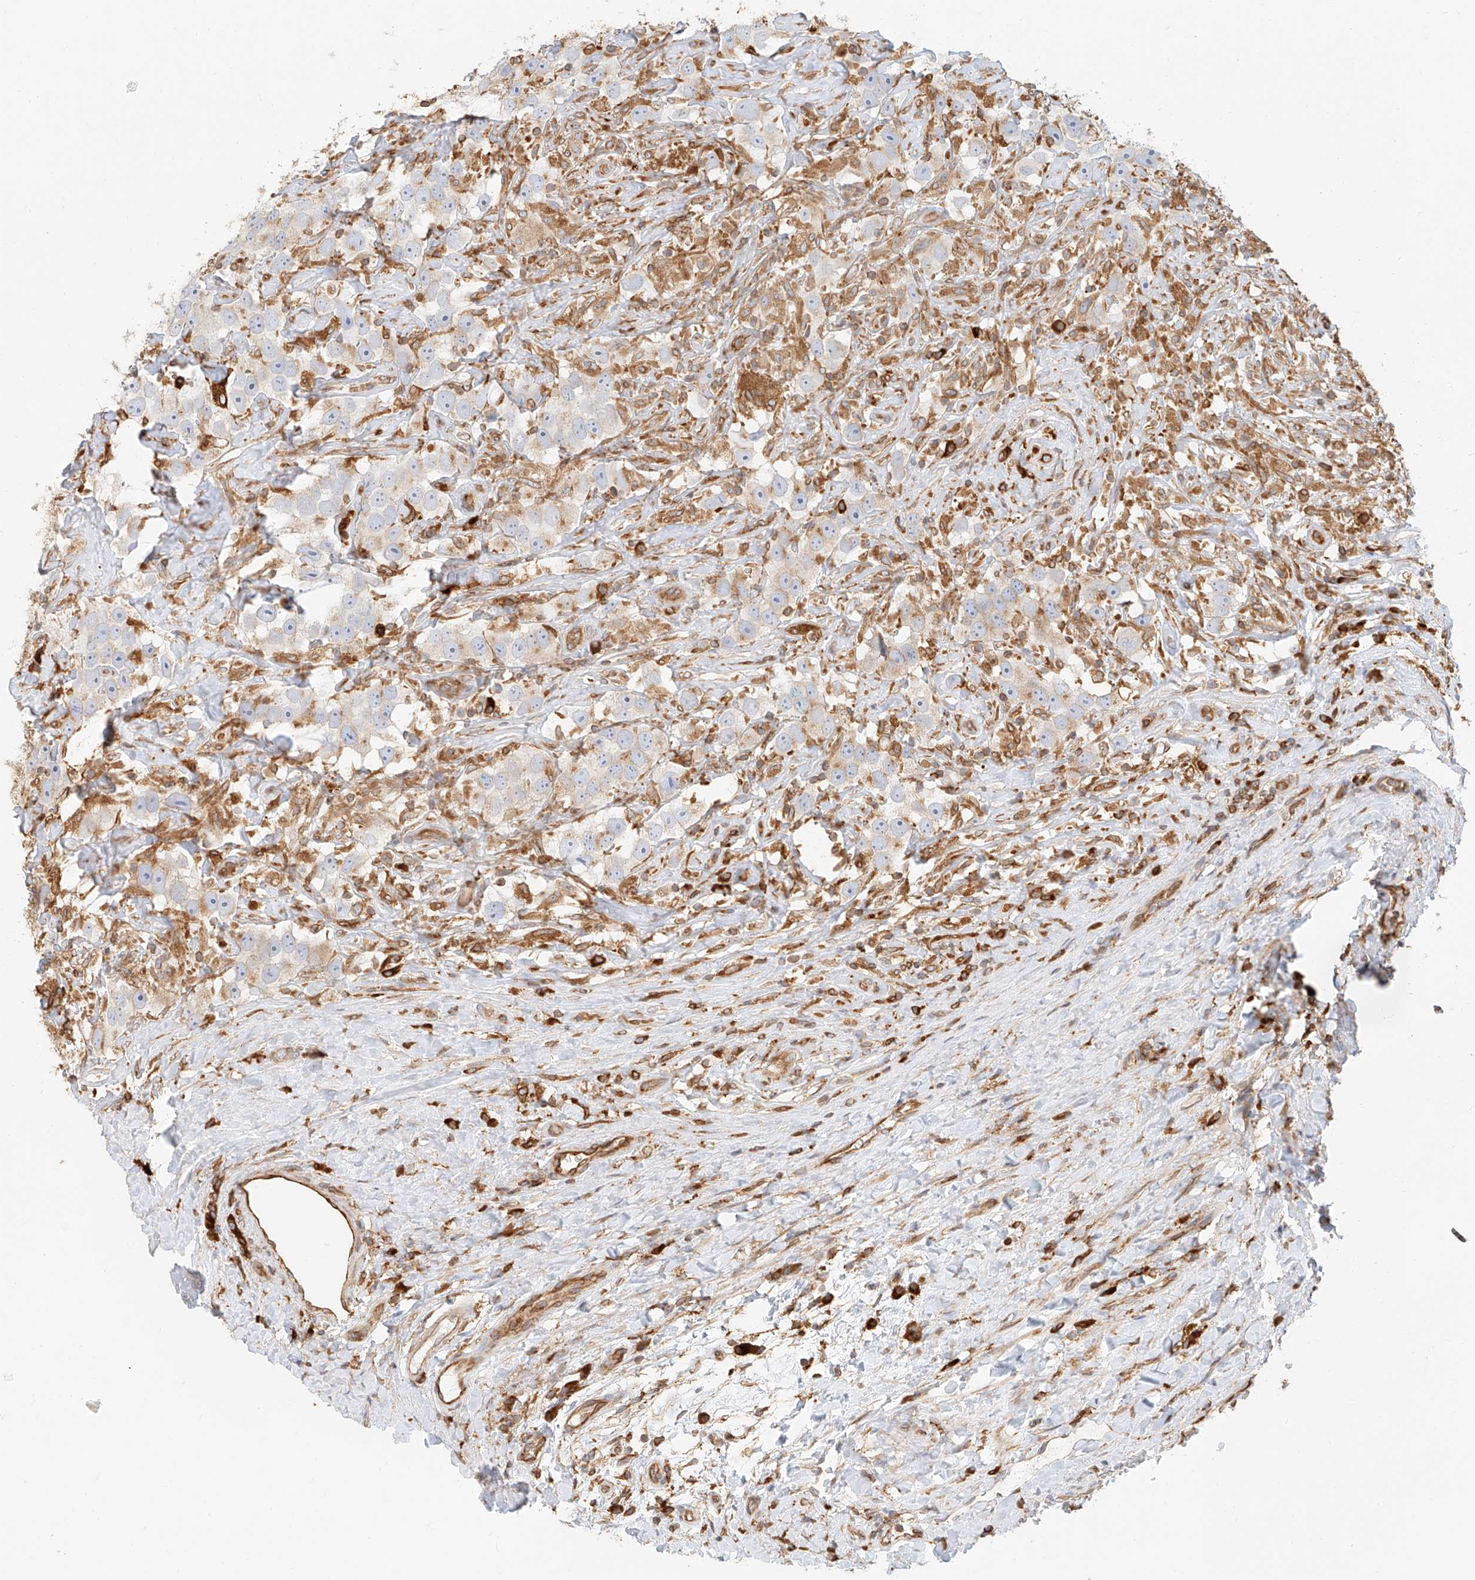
{"staining": {"intensity": "weak", "quantity": "<25%", "location": "cytoplasmic/membranous"}, "tissue": "testis cancer", "cell_type": "Tumor cells", "image_type": "cancer", "snomed": [{"axis": "morphology", "description": "Seminoma, NOS"}, {"axis": "topography", "description": "Testis"}], "caption": "Tumor cells are negative for brown protein staining in testis seminoma.", "gene": "DHRS7", "patient": {"sex": "male", "age": 49}}